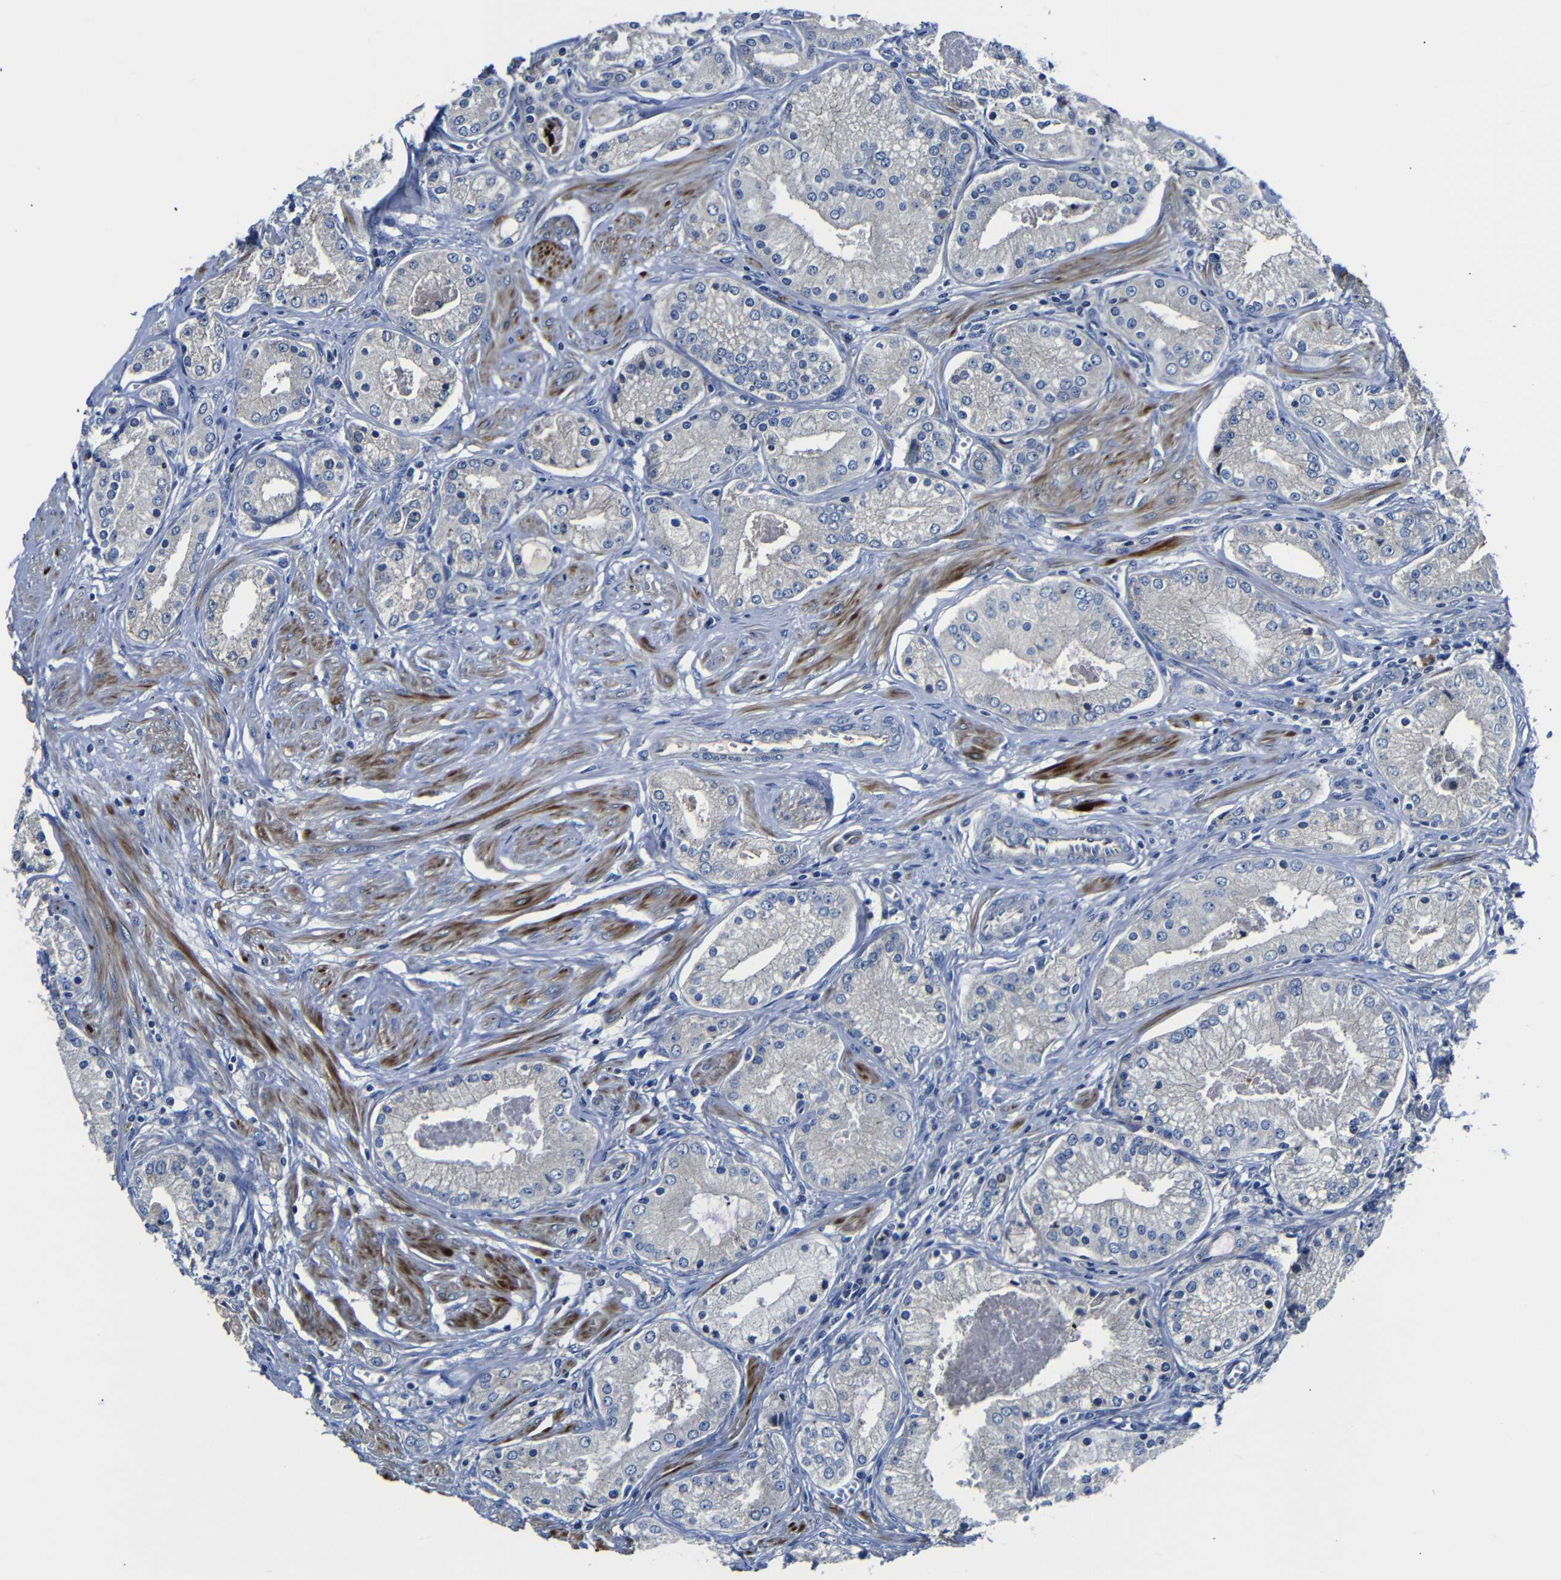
{"staining": {"intensity": "weak", "quantity": "<25%", "location": "cytoplasmic/membranous"}, "tissue": "prostate cancer", "cell_type": "Tumor cells", "image_type": "cancer", "snomed": [{"axis": "morphology", "description": "Adenocarcinoma, High grade"}, {"axis": "topography", "description": "Prostate"}], "caption": "This histopathology image is of prostate adenocarcinoma (high-grade) stained with immunohistochemistry (IHC) to label a protein in brown with the nuclei are counter-stained blue. There is no staining in tumor cells.", "gene": "AFDN", "patient": {"sex": "male", "age": 66}}